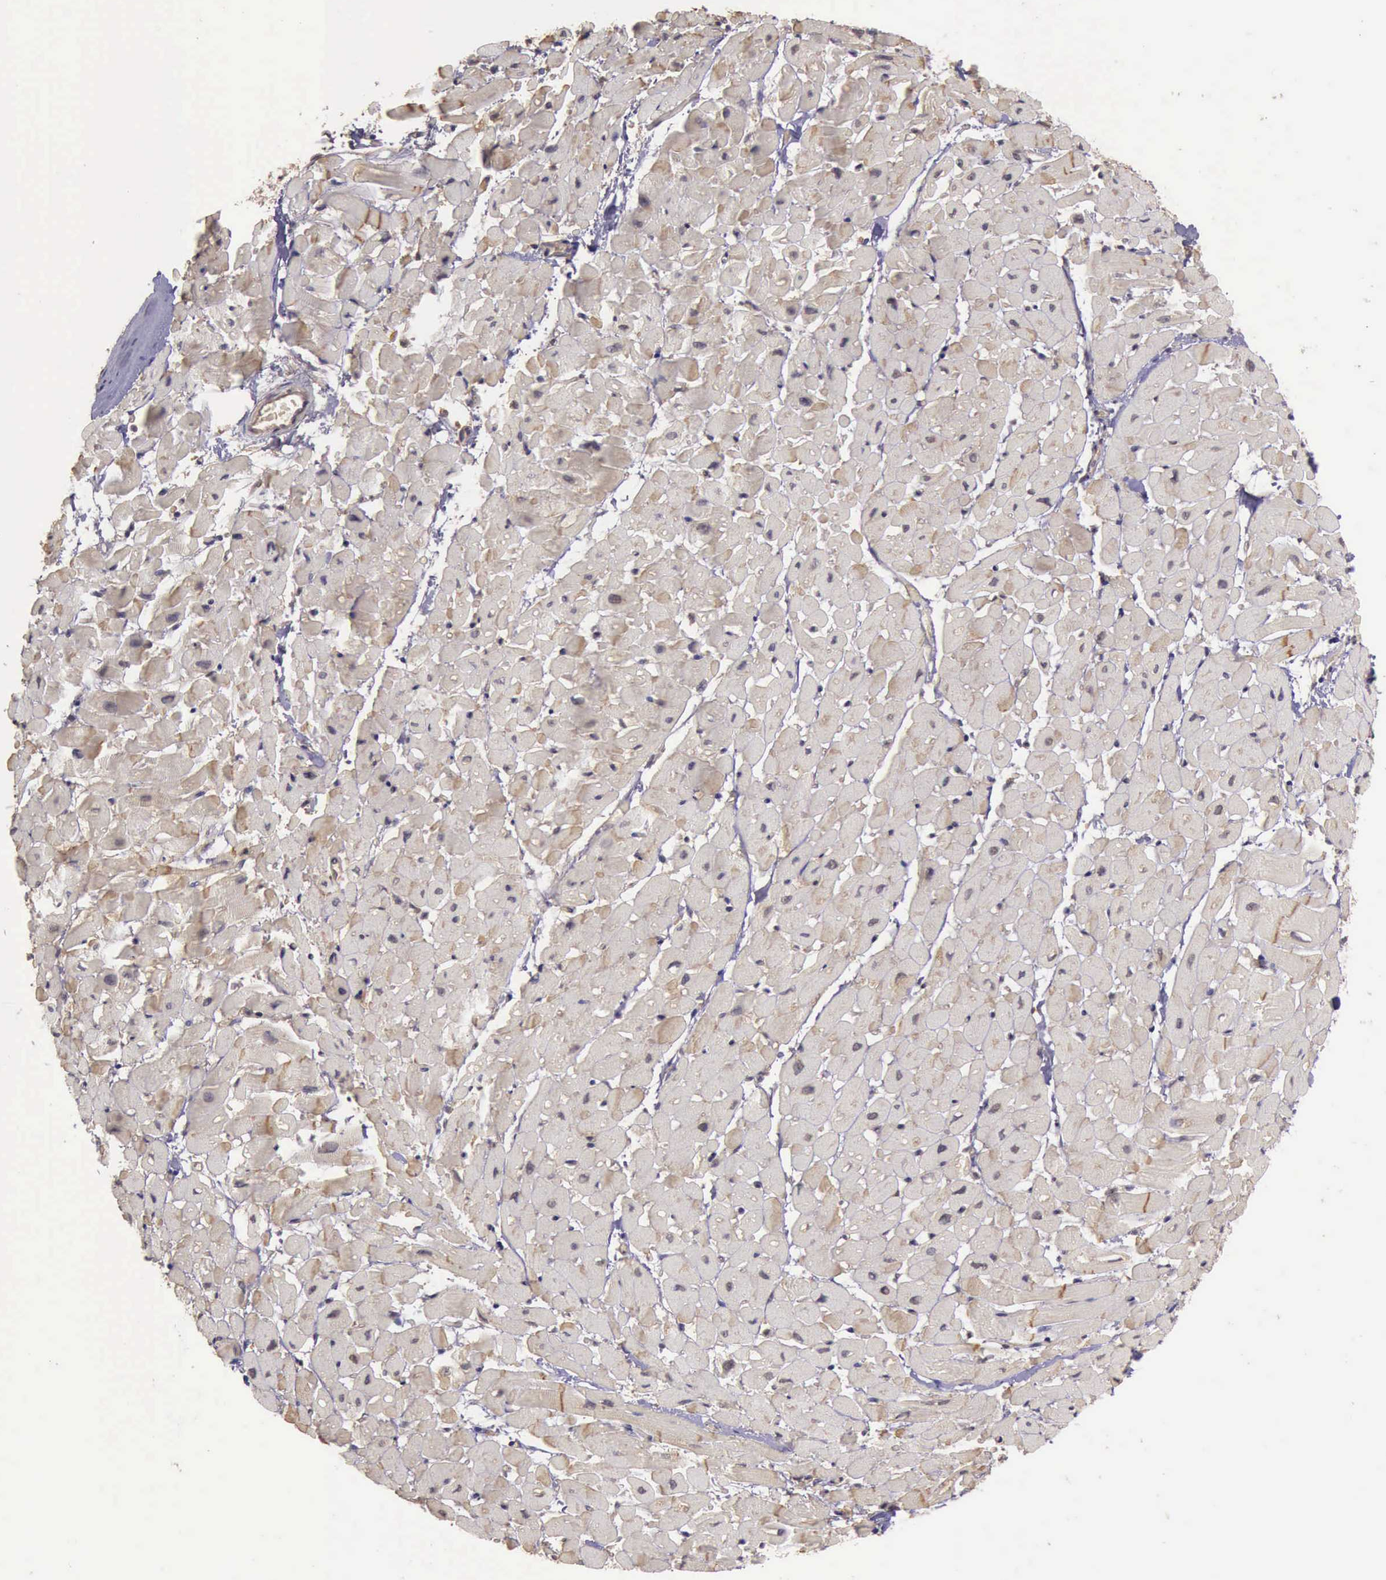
{"staining": {"intensity": "weak", "quantity": "<25%", "location": "cytoplasmic/membranous"}, "tissue": "heart muscle", "cell_type": "Cardiomyocytes", "image_type": "normal", "snomed": [{"axis": "morphology", "description": "Normal tissue, NOS"}, {"axis": "topography", "description": "Heart"}], "caption": "Cardiomyocytes show no significant staining in normal heart muscle. Nuclei are stained in blue.", "gene": "EIF5", "patient": {"sex": "male", "age": 45}}